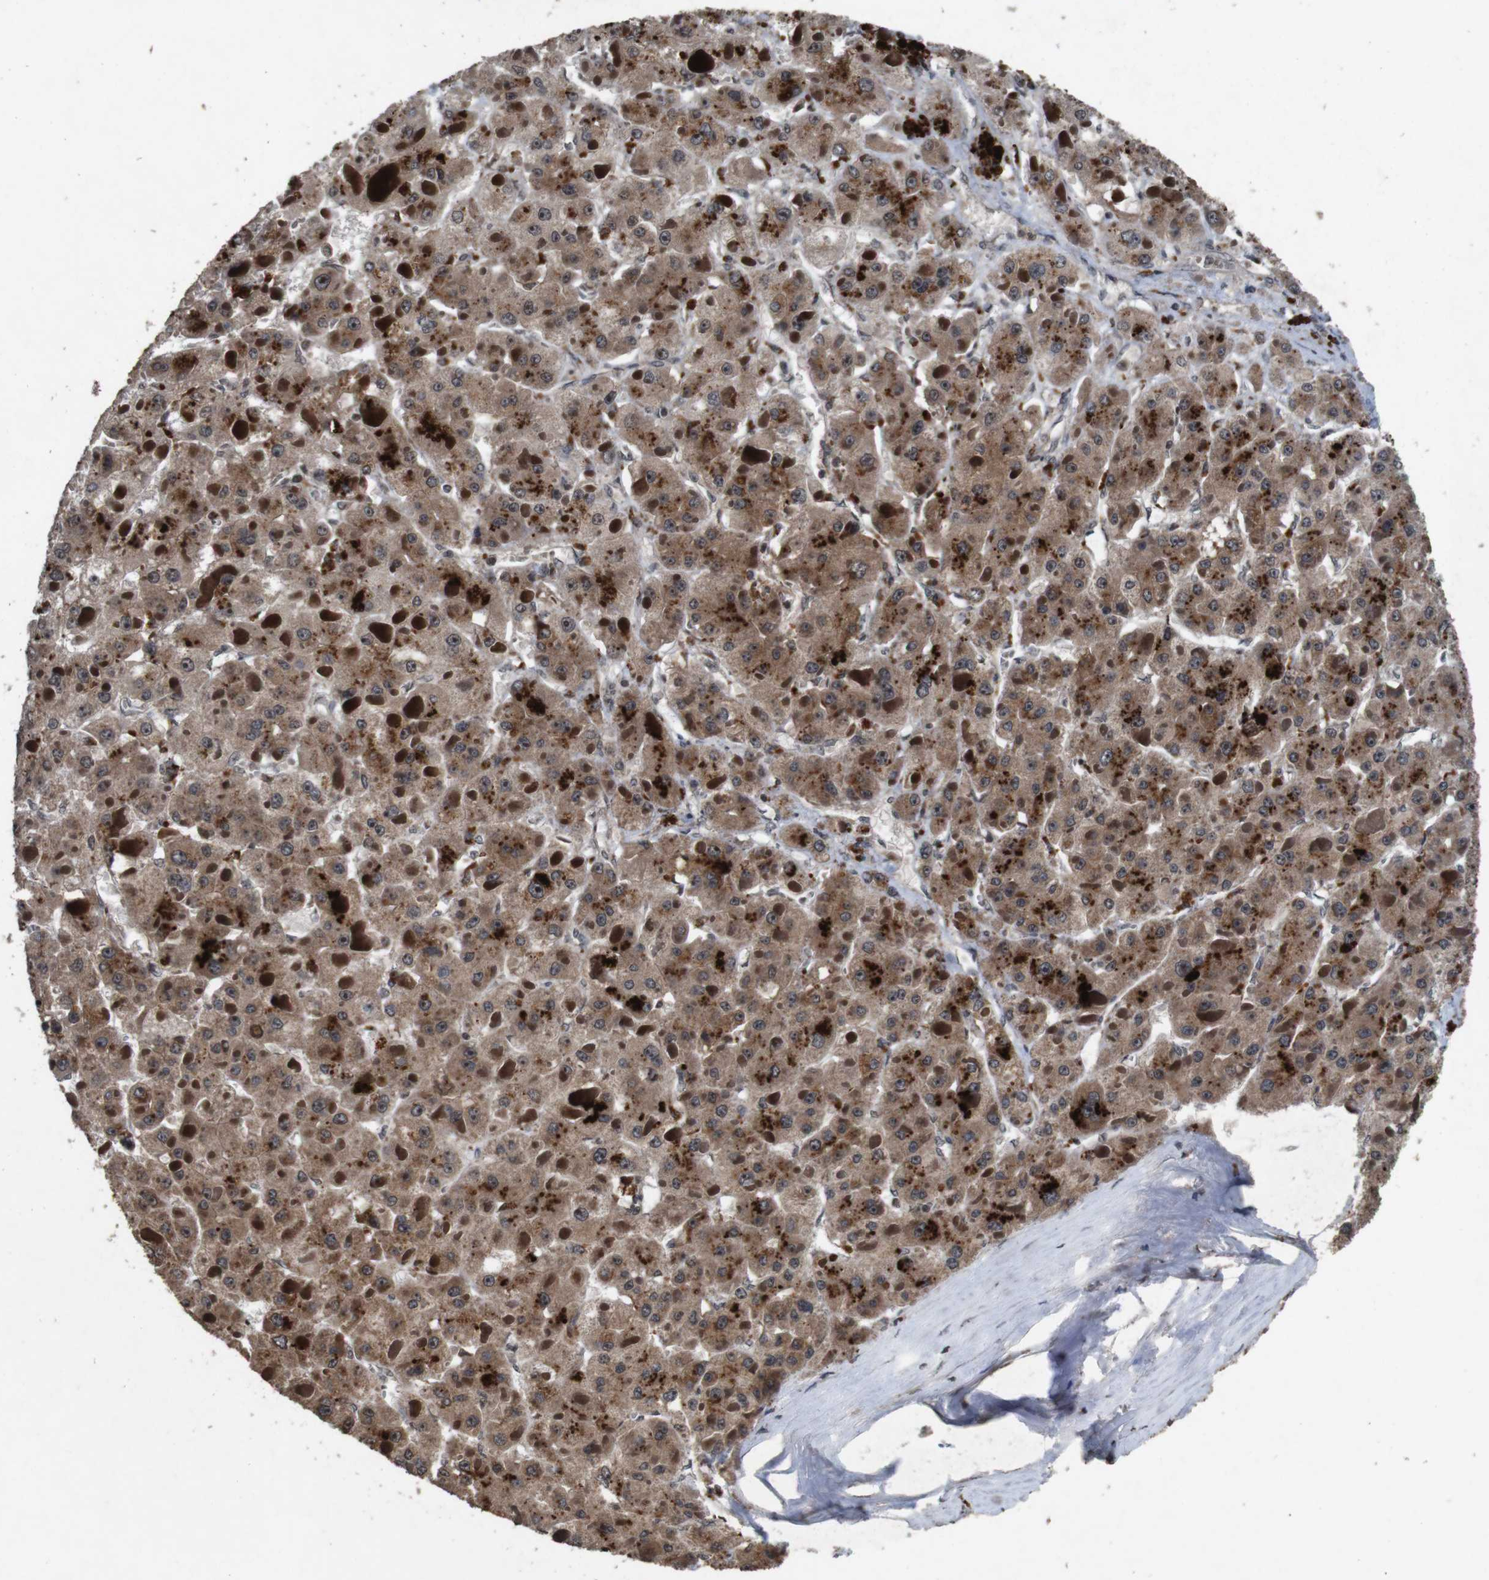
{"staining": {"intensity": "strong", "quantity": ">75%", "location": "cytoplasmic/membranous,nuclear"}, "tissue": "liver cancer", "cell_type": "Tumor cells", "image_type": "cancer", "snomed": [{"axis": "morphology", "description": "Carcinoma, Hepatocellular, NOS"}, {"axis": "topography", "description": "Liver"}], "caption": "Strong cytoplasmic/membranous and nuclear positivity for a protein is identified in about >75% of tumor cells of liver cancer using IHC.", "gene": "SORL1", "patient": {"sex": "female", "age": 73}}